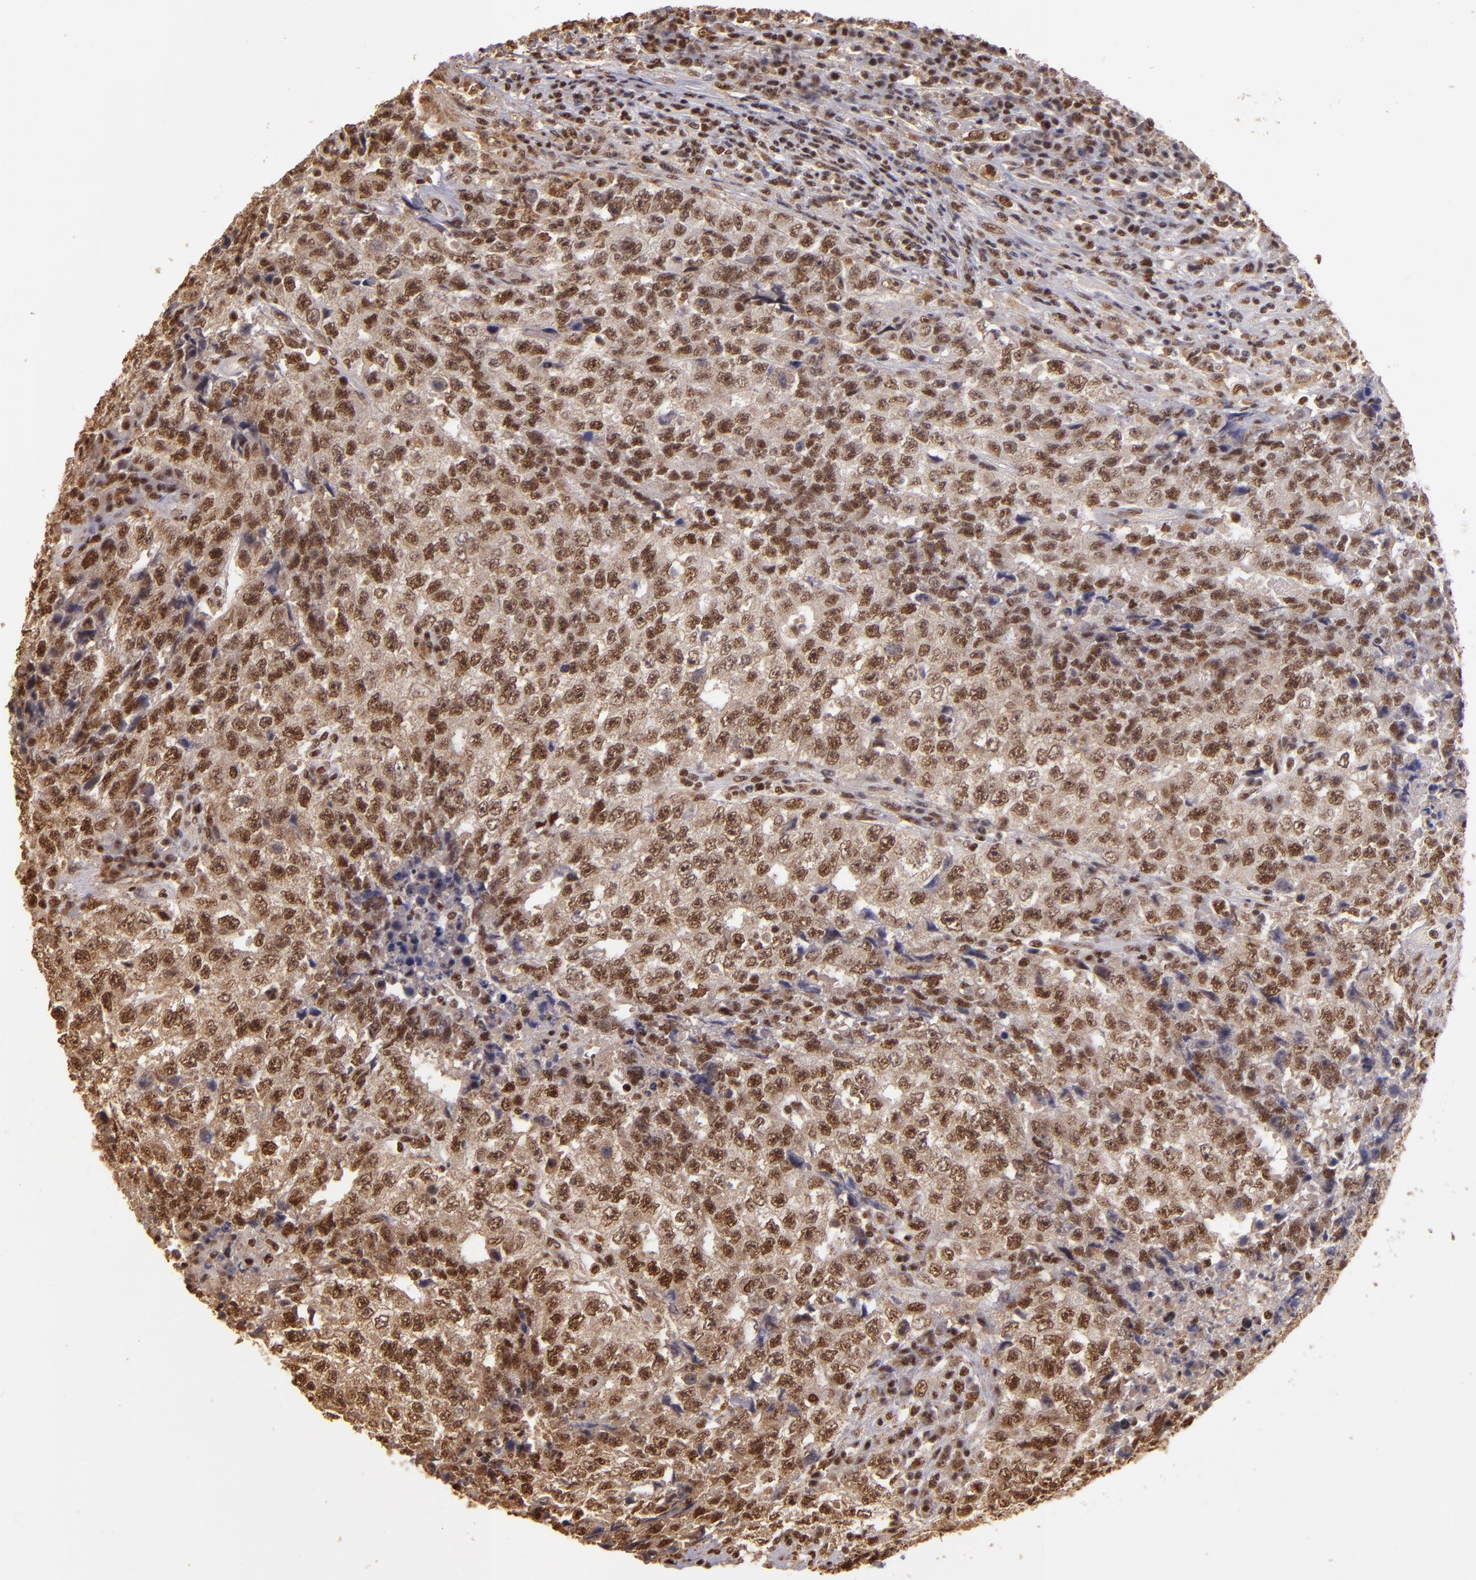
{"staining": {"intensity": "moderate", "quantity": ">75%", "location": "cytoplasmic/membranous,nuclear"}, "tissue": "testis cancer", "cell_type": "Tumor cells", "image_type": "cancer", "snomed": [{"axis": "morphology", "description": "Necrosis, NOS"}, {"axis": "morphology", "description": "Carcinoma, Embryonal, NOS"}, {"axis": "topography", "description": "Testis"}], "caption": "Tumor cells demonstrate moderate cytoplasmic/membranous and nuclear staining in approximately >75% of cells in testis embryonal carcinoma.", "gene": "SP1", "patient": {"sex": "male", "age": 19}}